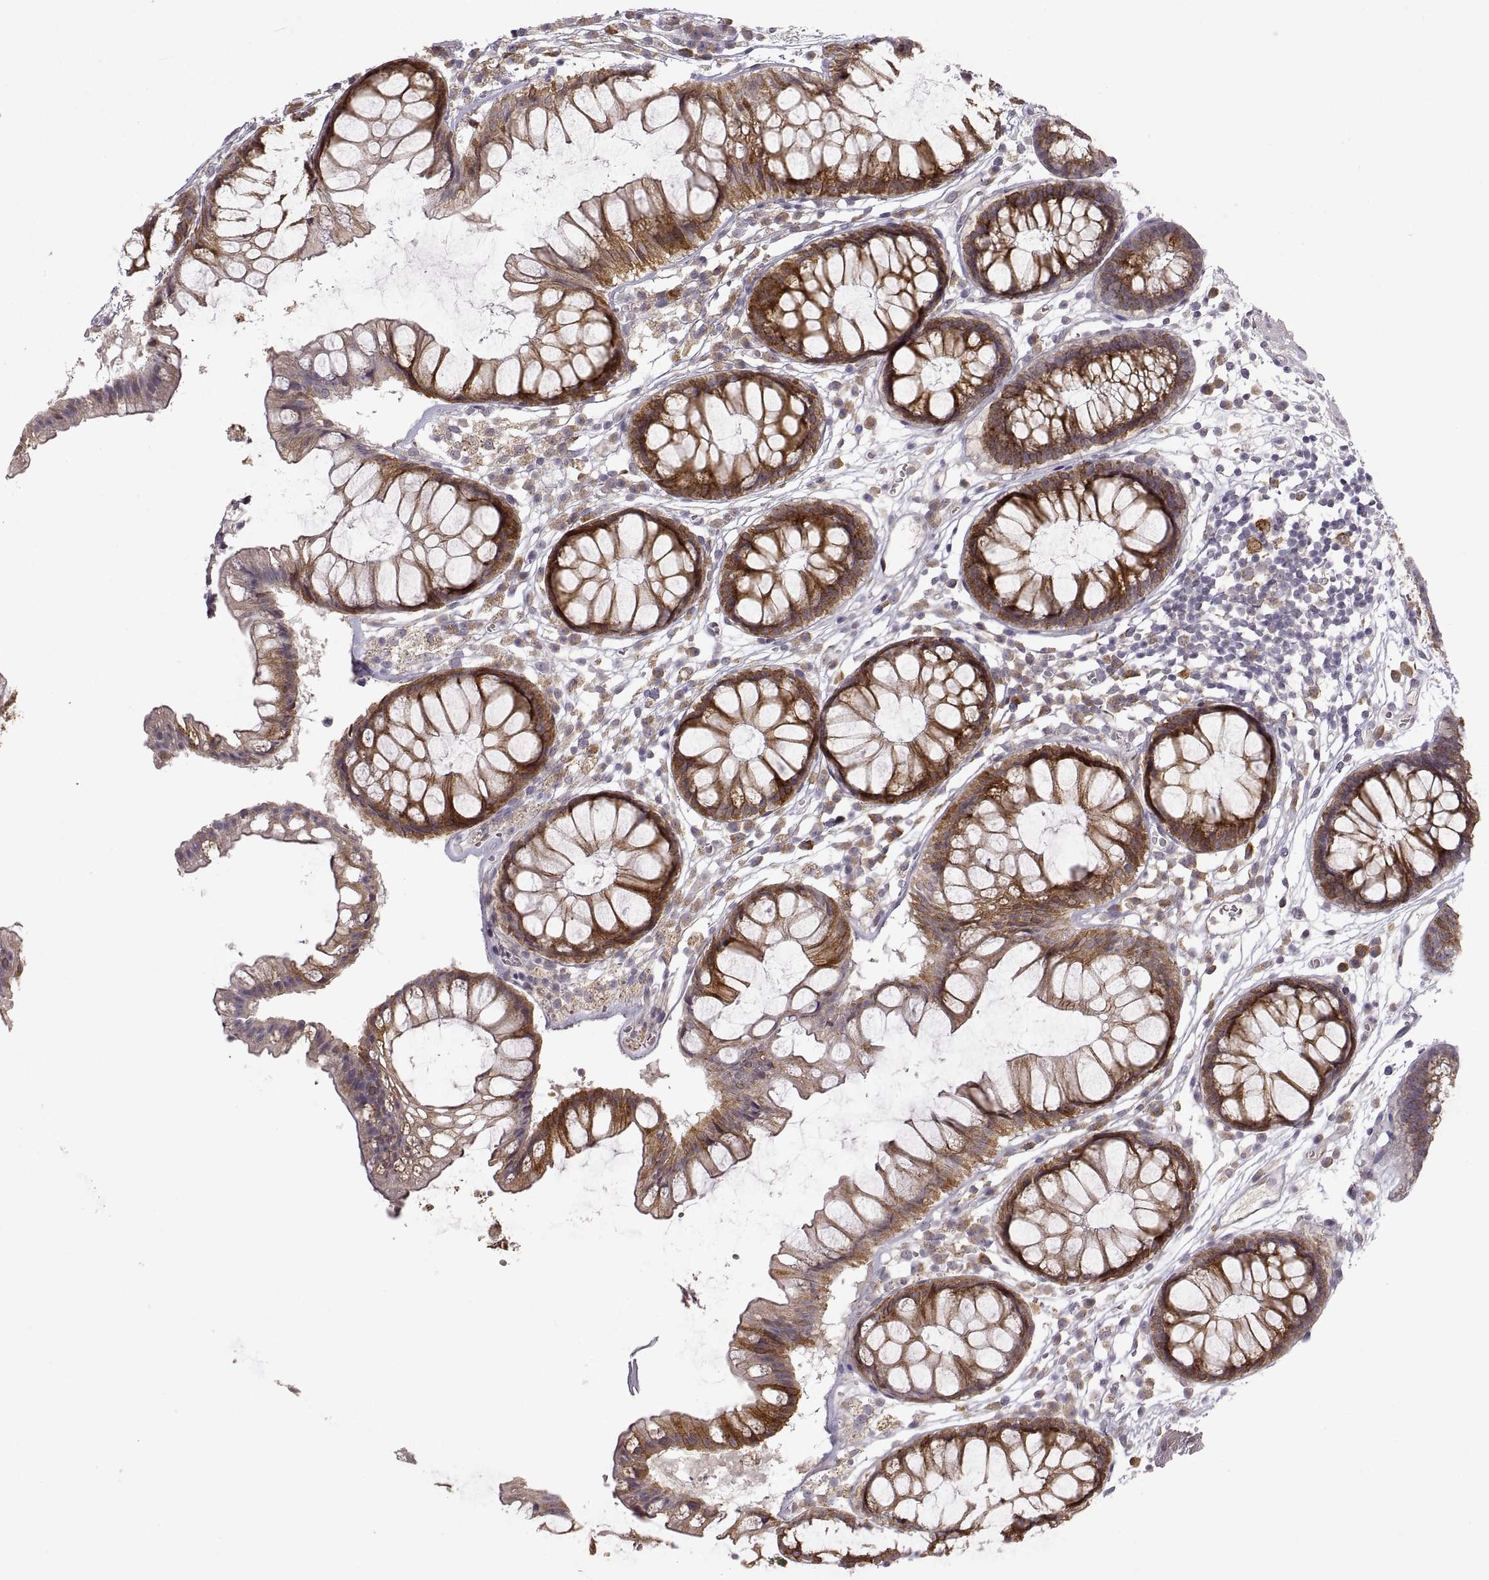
{"staining": {"intensity": "negative", "quantity": "none", "location": "none"}, "tissue": "colon", "cell_type": "Endothelial cells", "image_type": "normal", "snomed": [{"axis": "morphology", "description": "Normal tissue, NOS"}, {"axis": "morphology", "description": "Adenocarcinoma, NOS"}, {"axis": "topography", "description": "Colon"}], "caption": "This is an immunohistochemistry micrograph of unremarkable colon. There is no staining in endothelial cells.", "gene": "HMGCR", "patient": {"sex": "male", "age": 65}}